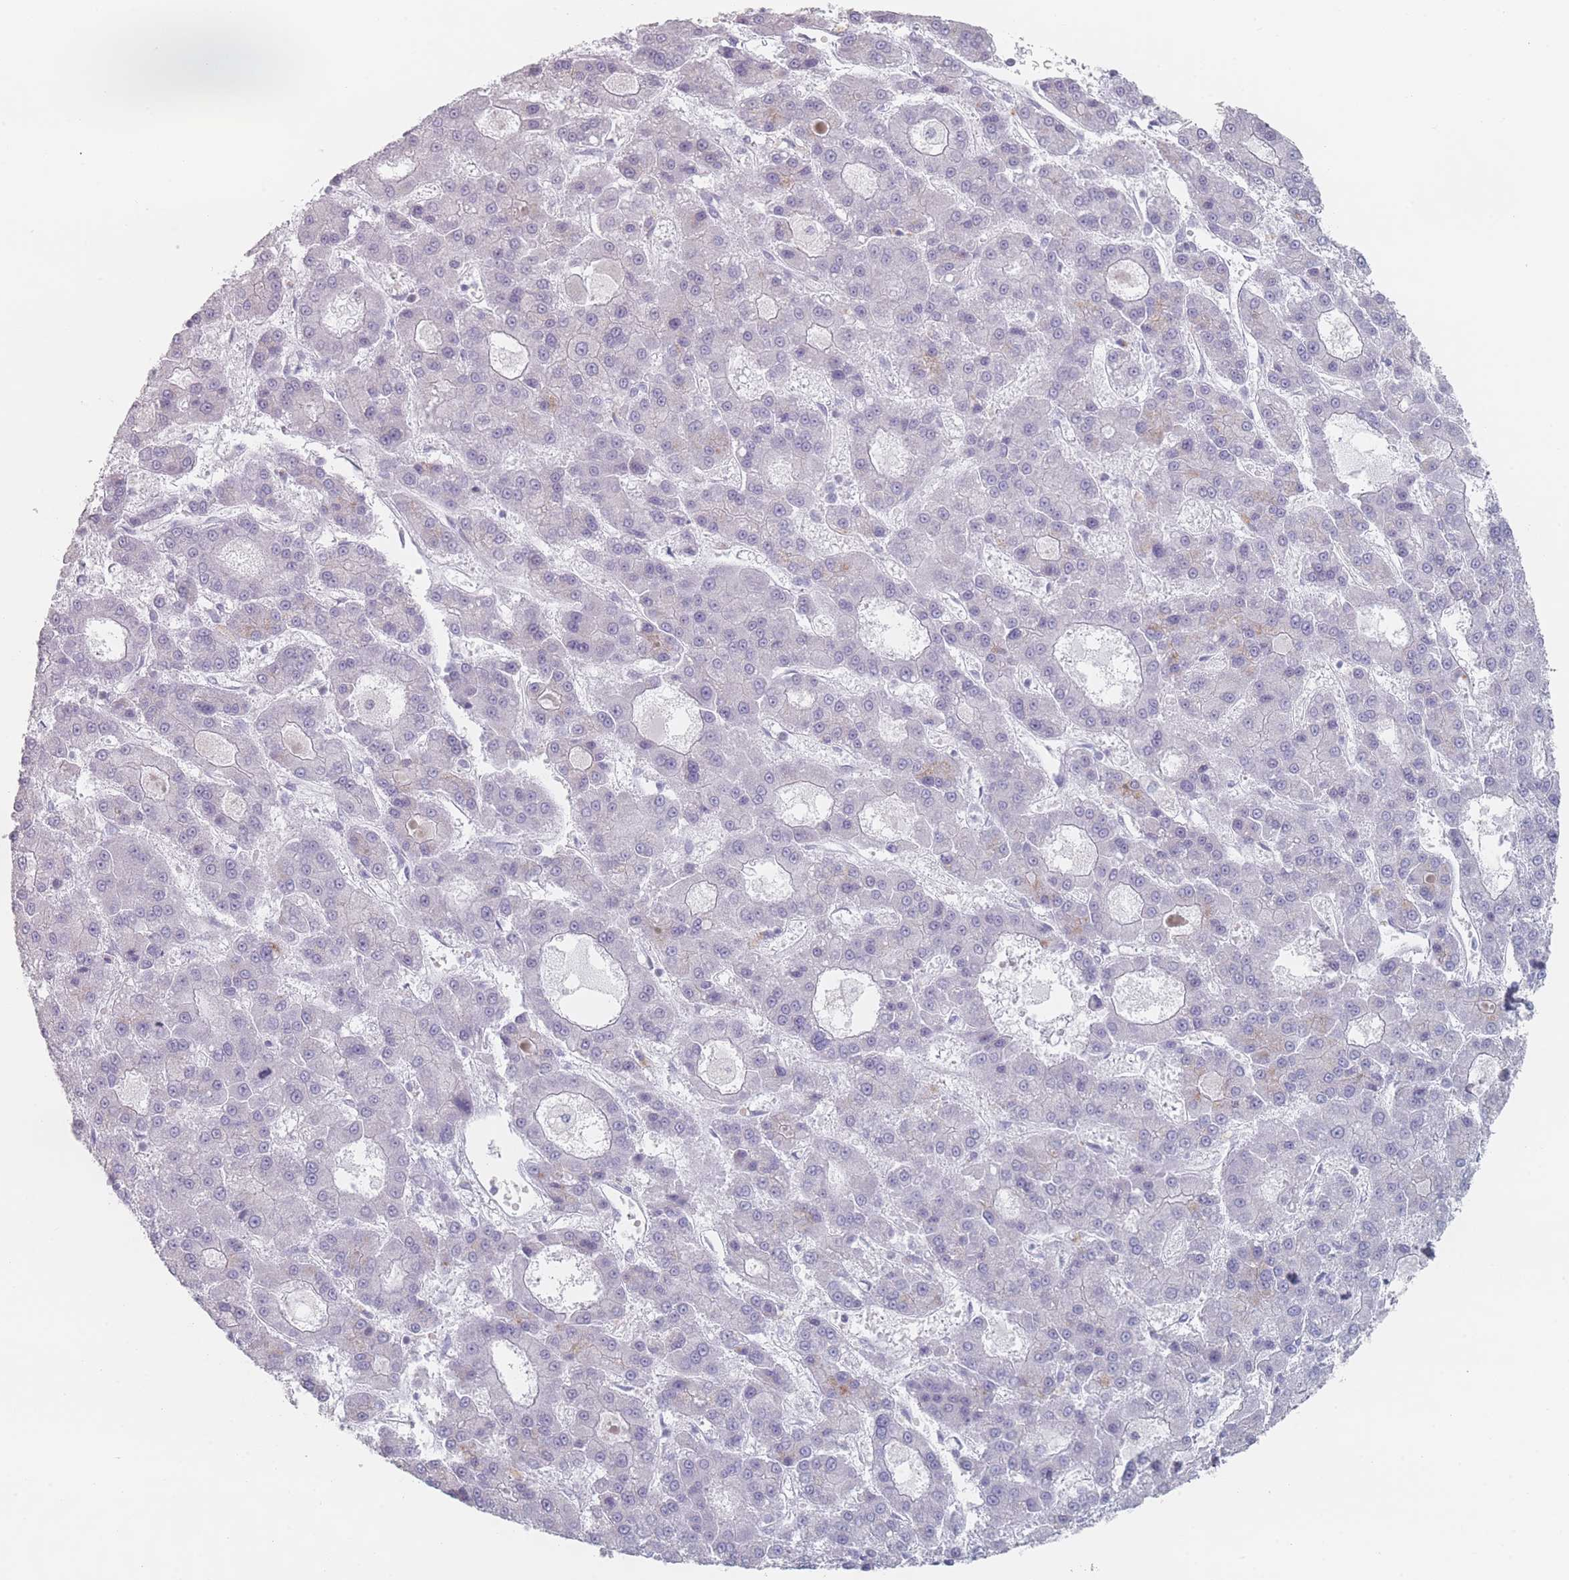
{"staining": {"intensity": "negative", "quantity": "none", "location": "none"}, "tissue": "liver cancer", "cell_type": "Tumor cells", "image_type": "cancer", "snomed": [{"axis": "morphology", "description": "Carcinoma, Hepatocellular, NOS"}, {"axis": "topography", "description": "Liver"}], "caption": "Tumor cells are negative for protein expression in human liver hepatocellular carcinoma. The staining was performed using DAB to visualize the protein expression in brown, while the nuclei were stained in blue with hematoxylin (Magnification: 20x).", "gene": "RNF4", "patient": {"sex": "male", "age": 70}}